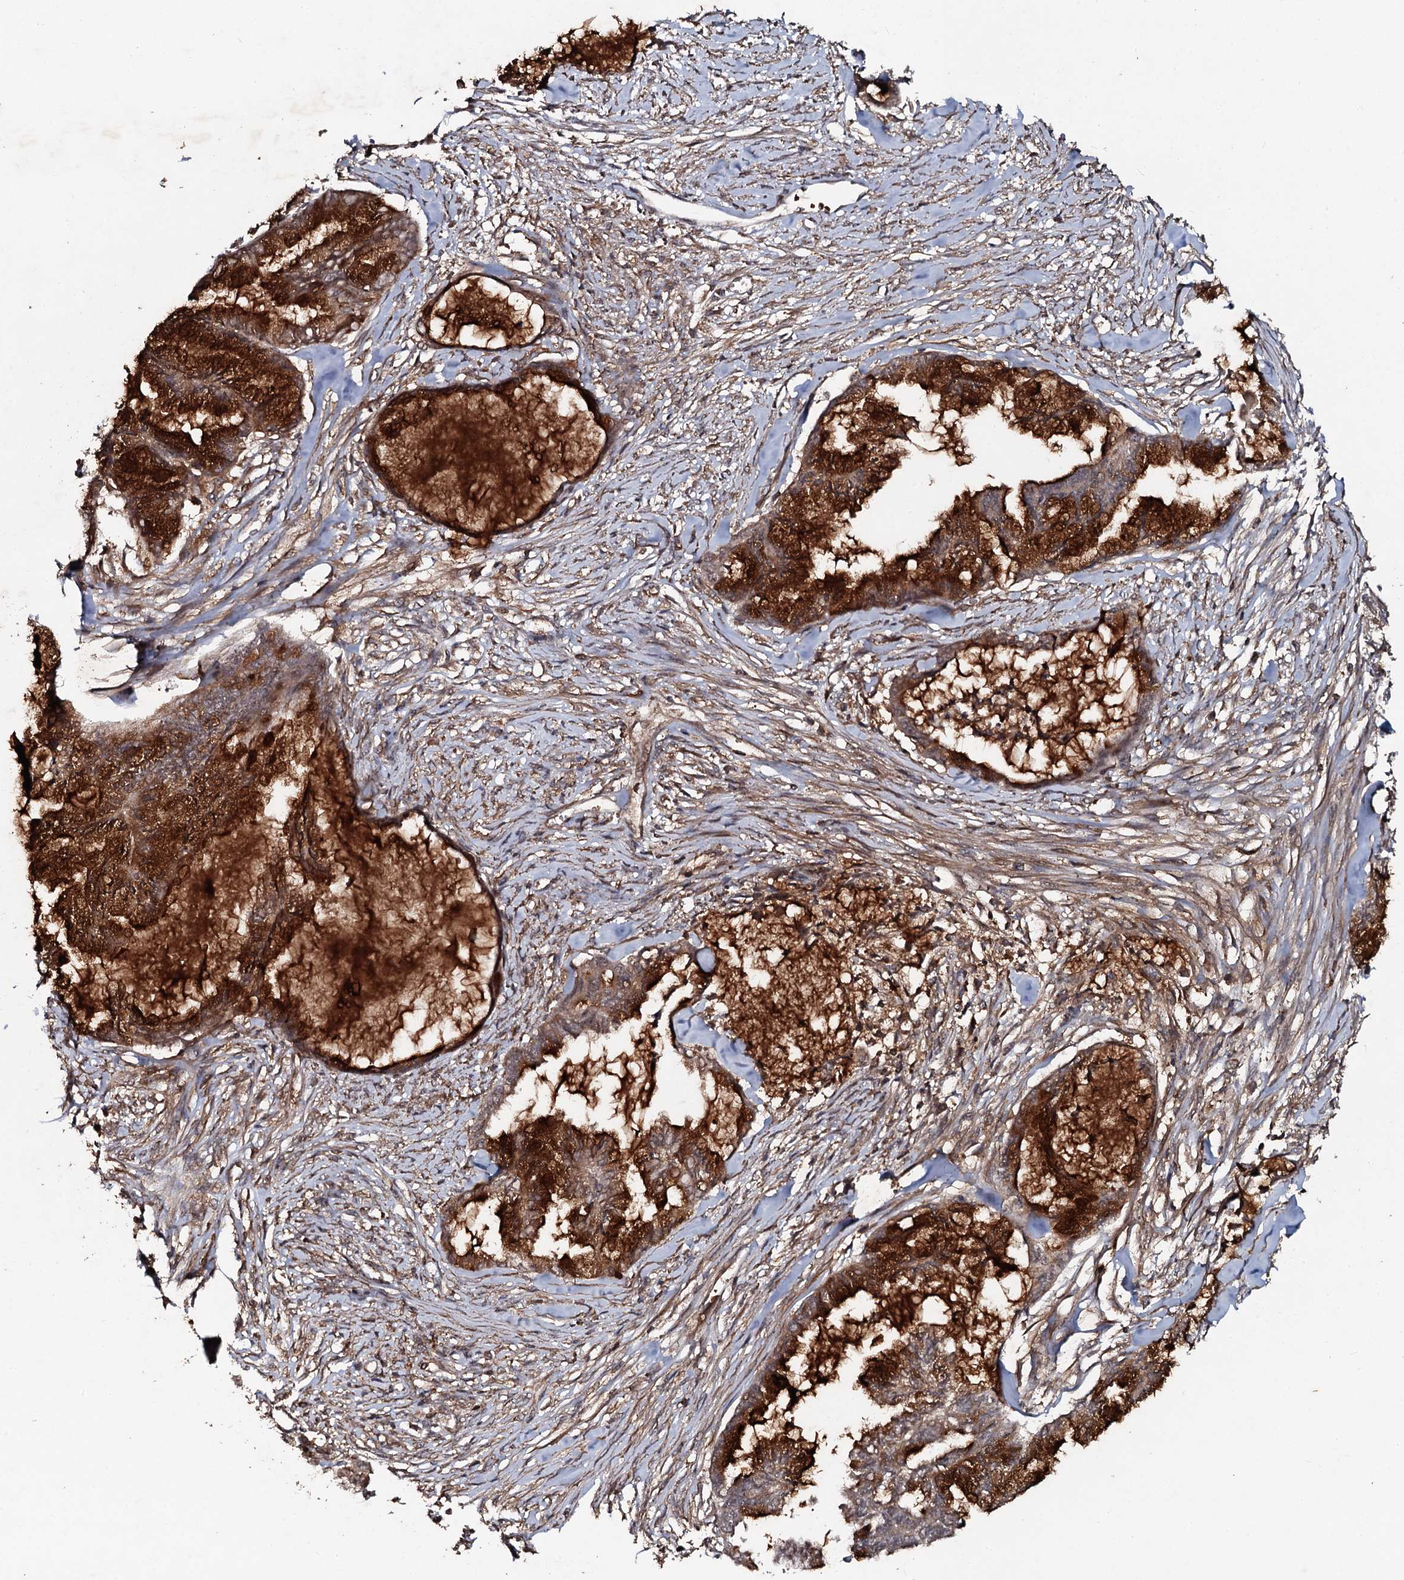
{"staining": {"intensity": "strong", "quantity": ">75%", "location": "cytoplasmic/membranous"}, "tissue": "endometrial cancer", "cell_type": "Tumor cells", "image_type": "cancer", "snomed": [{"axis": "morphology", "description": "Adenocarcinoma, NOS"}, {"axis": "topography", "description": "Endometrium"}], "caption": "The image displays immunohistochemical staining of endometrial cancer. There is strong cytoplasmic/membranous expression is identified in approximately >75% of tumor cells. (DAB (3,3'-diaminobenzidine) IHC with brightfield microscopy, high magnification).", "gene": "ADGRG3", "patient": {"sex": "female", "age": 86}}